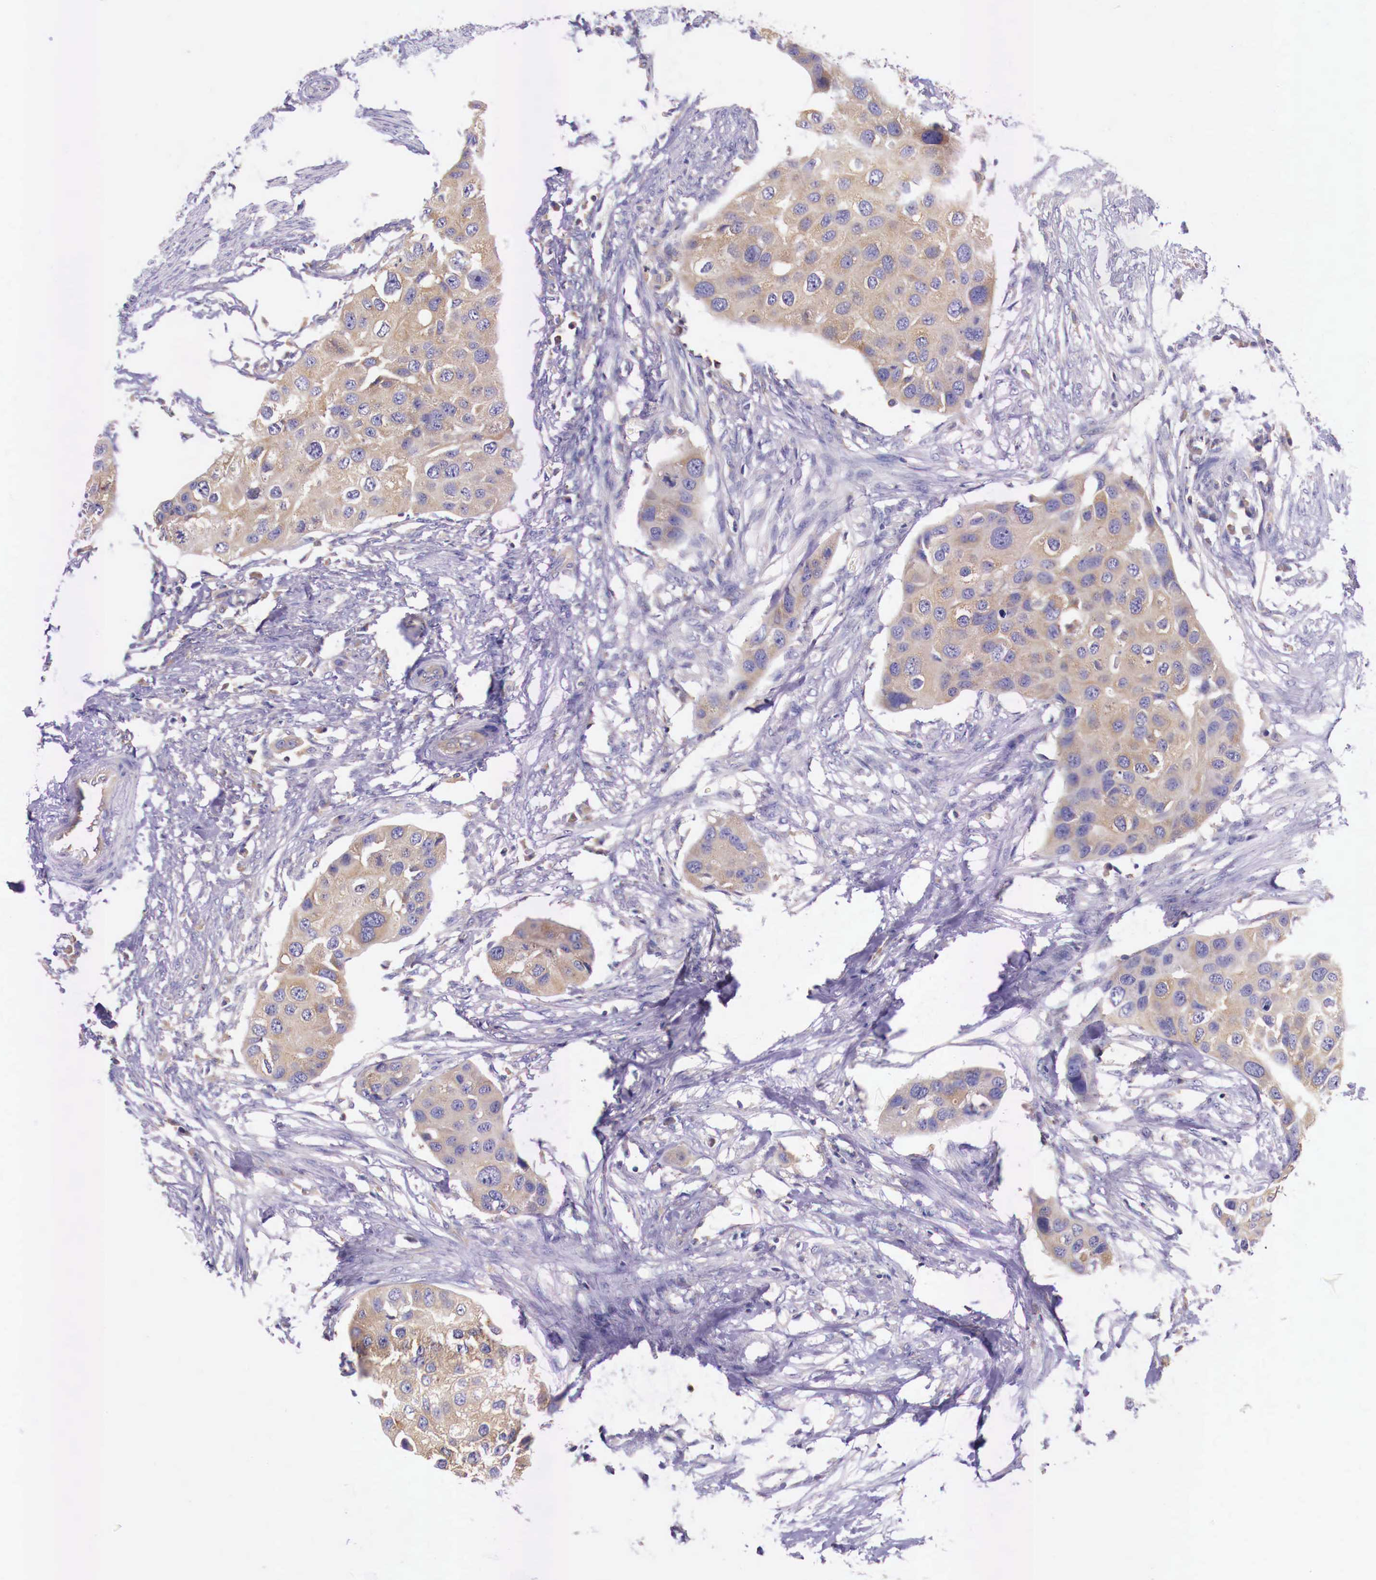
{"staining": {"intensity": "weak", "quantity": ">75%", "location": "cytoplasmic/membranous"}, "tissue": "urothelial cancer", "cell_type": "Tumor cells", "image_type": "cancer", "snomed": [{"axis": "morphology", "description": "Urothelial carcinoma, High grade"}, {"axis": "topography", "description": "Urinary bladder"}], "caption": "Immunohistochemical staining of urothelial cancer reveals low levels of weak cytoplasmic/membranous protein positivity in approximately >75% of tumor cells.", "gene": "GRIPAP1", "patient": {"sex": "male", "age": 55}}